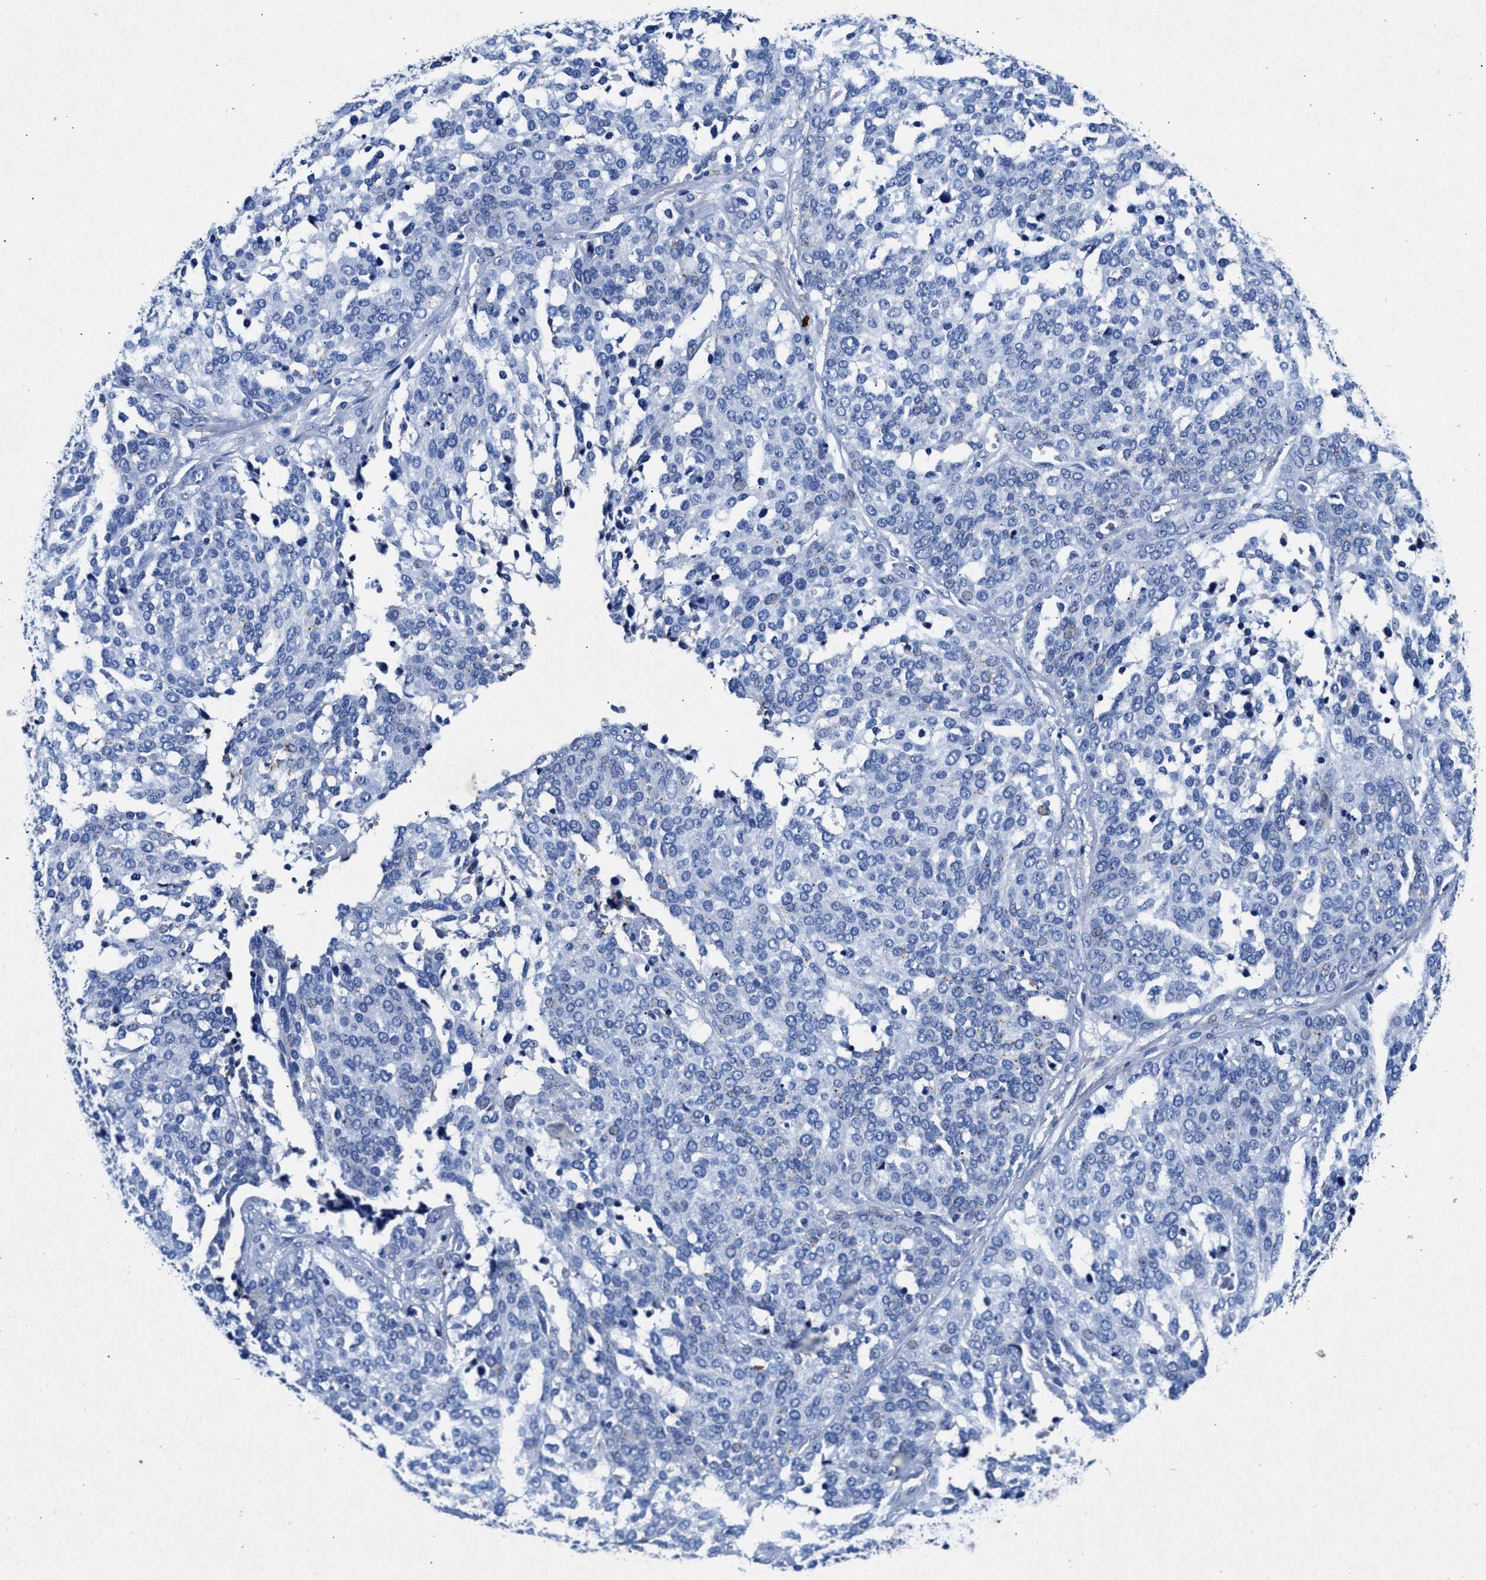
{"staining": {"intensity": "negative", "quantity": "none", "location": "none"}, "tissue": "ovarian cancer", "cell_type": "Tumor cells", "image_type": "cancer", "snomed": [{"axis": "morphology", "description": "Cystadenocarcinoma, serous, NOS"}, {"axis": "topography", "description": "Ovary"}], "caption": "This is an immunohistochemistry (IHC) histopathology image of human ovarian serous cystadenocarcinoma. There is no positivity in tumor cells.", "gene": "MAP6", "patient": {"sex": "female", "age": 44}}